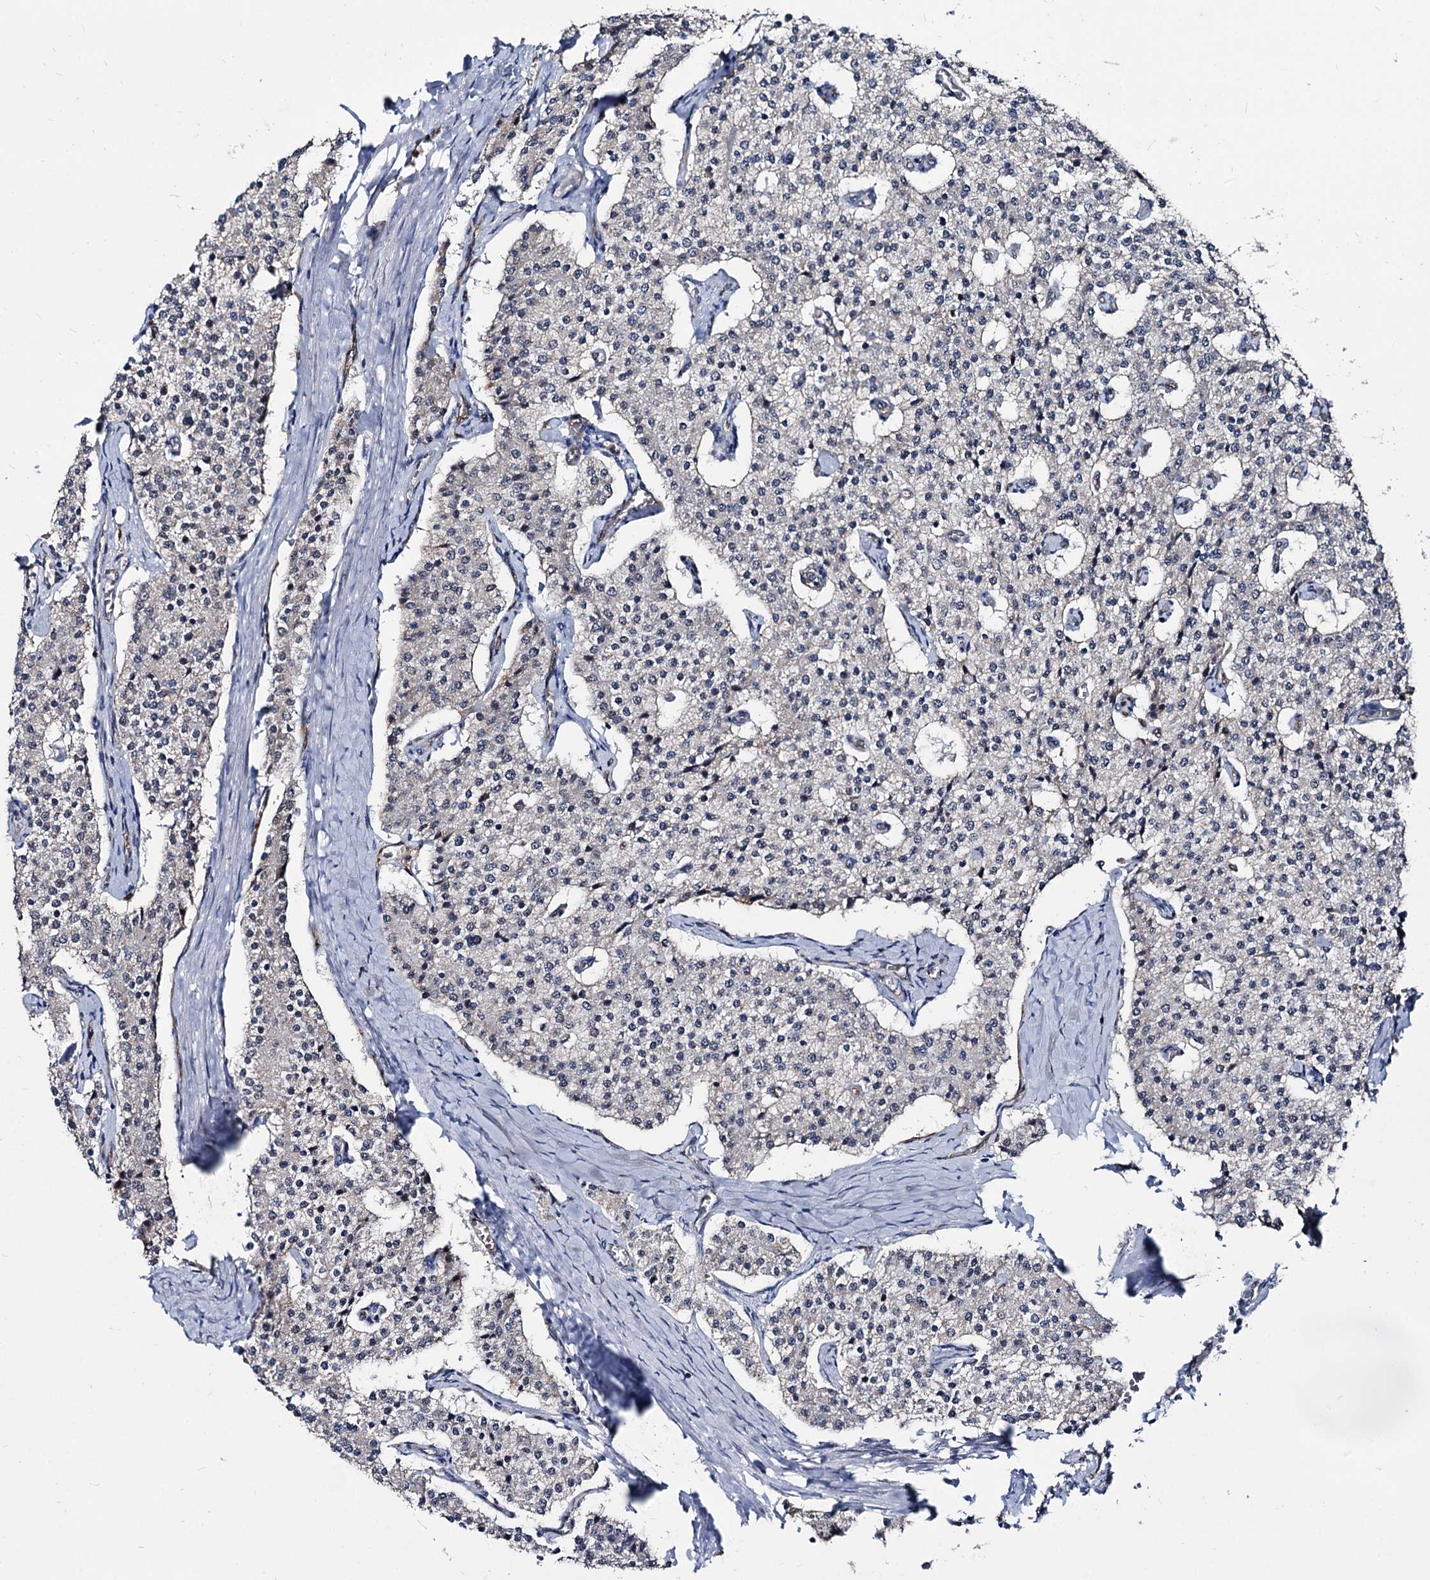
{"staining": {"intensity": "negative", "quantity": "none", "location": "none"}, "tissue": "carcinoid", "cell_type": "Tumor cells", "image_type": "cancer", "snomed": [{"axis": "morphology", "description": "Carcinoid, malignant, NOS"}, {"axis": "topography", "description": "Colon"}], "caption": "Protein analysis of carcinoid displays no significant staining in tumor cells.", "gene": "GALNT11", "patient": {"sex": "female", "age": 52}}